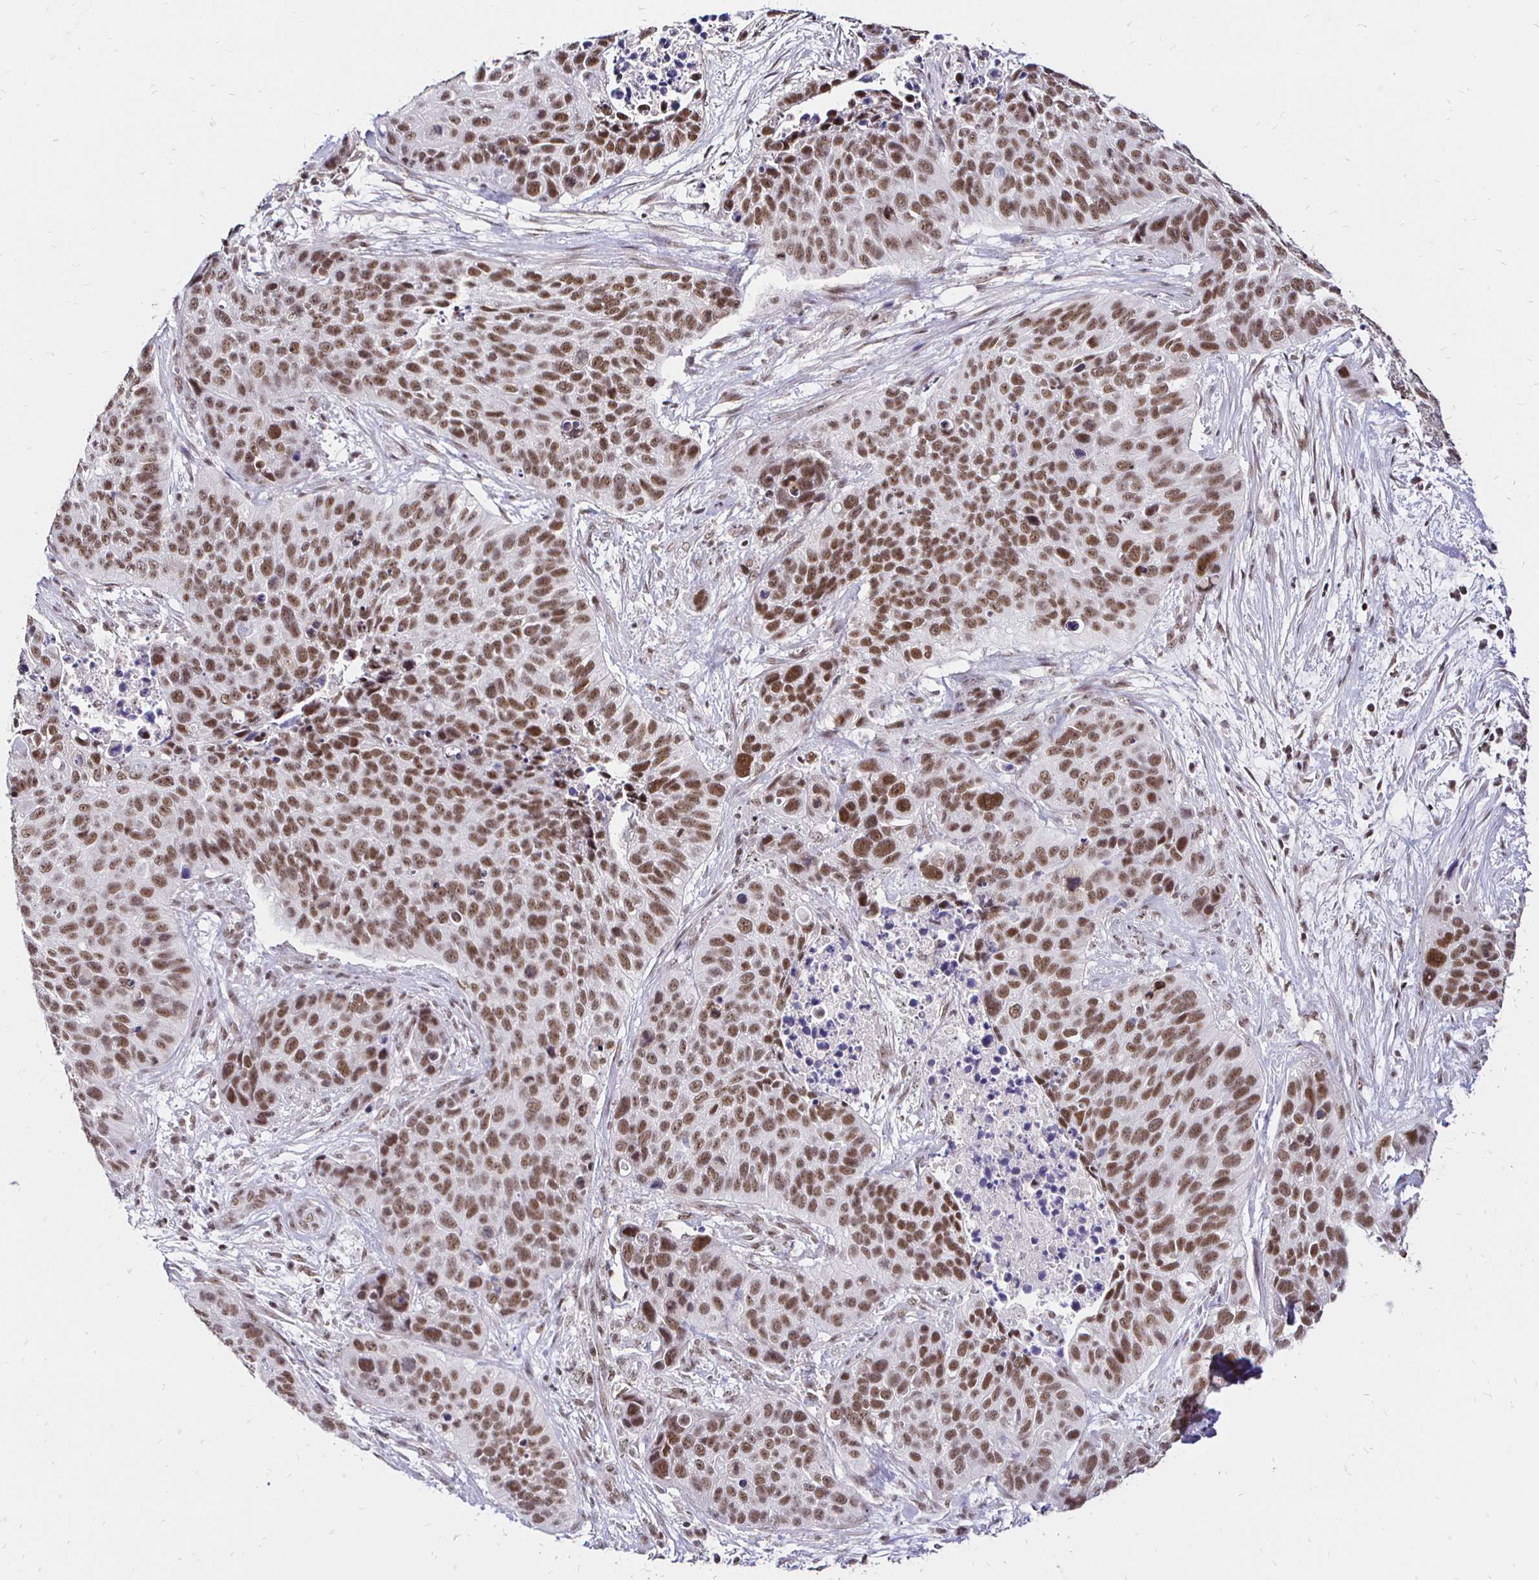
{"staining": {"intensity": "moderate", "quantity": ">75%", "location": "nuclear"}, "tissue": "lung cancer", "cell_type": "Tumor cells", "image_type": "cancer", "snomed": [{"axis": "morphology", "description": "Squamous cell carcinoma, NOS"}, {"axis": "topography", "description": "Lung"}], "caption": "Moderate nuclear staining for a protein is present in approximately >75% of tumor cells of lung cancer (squamous cell carcinoma) using immunohistochemistry.", "gene": "SIN3A", "patient": {"sex": "male", "age": 62}}